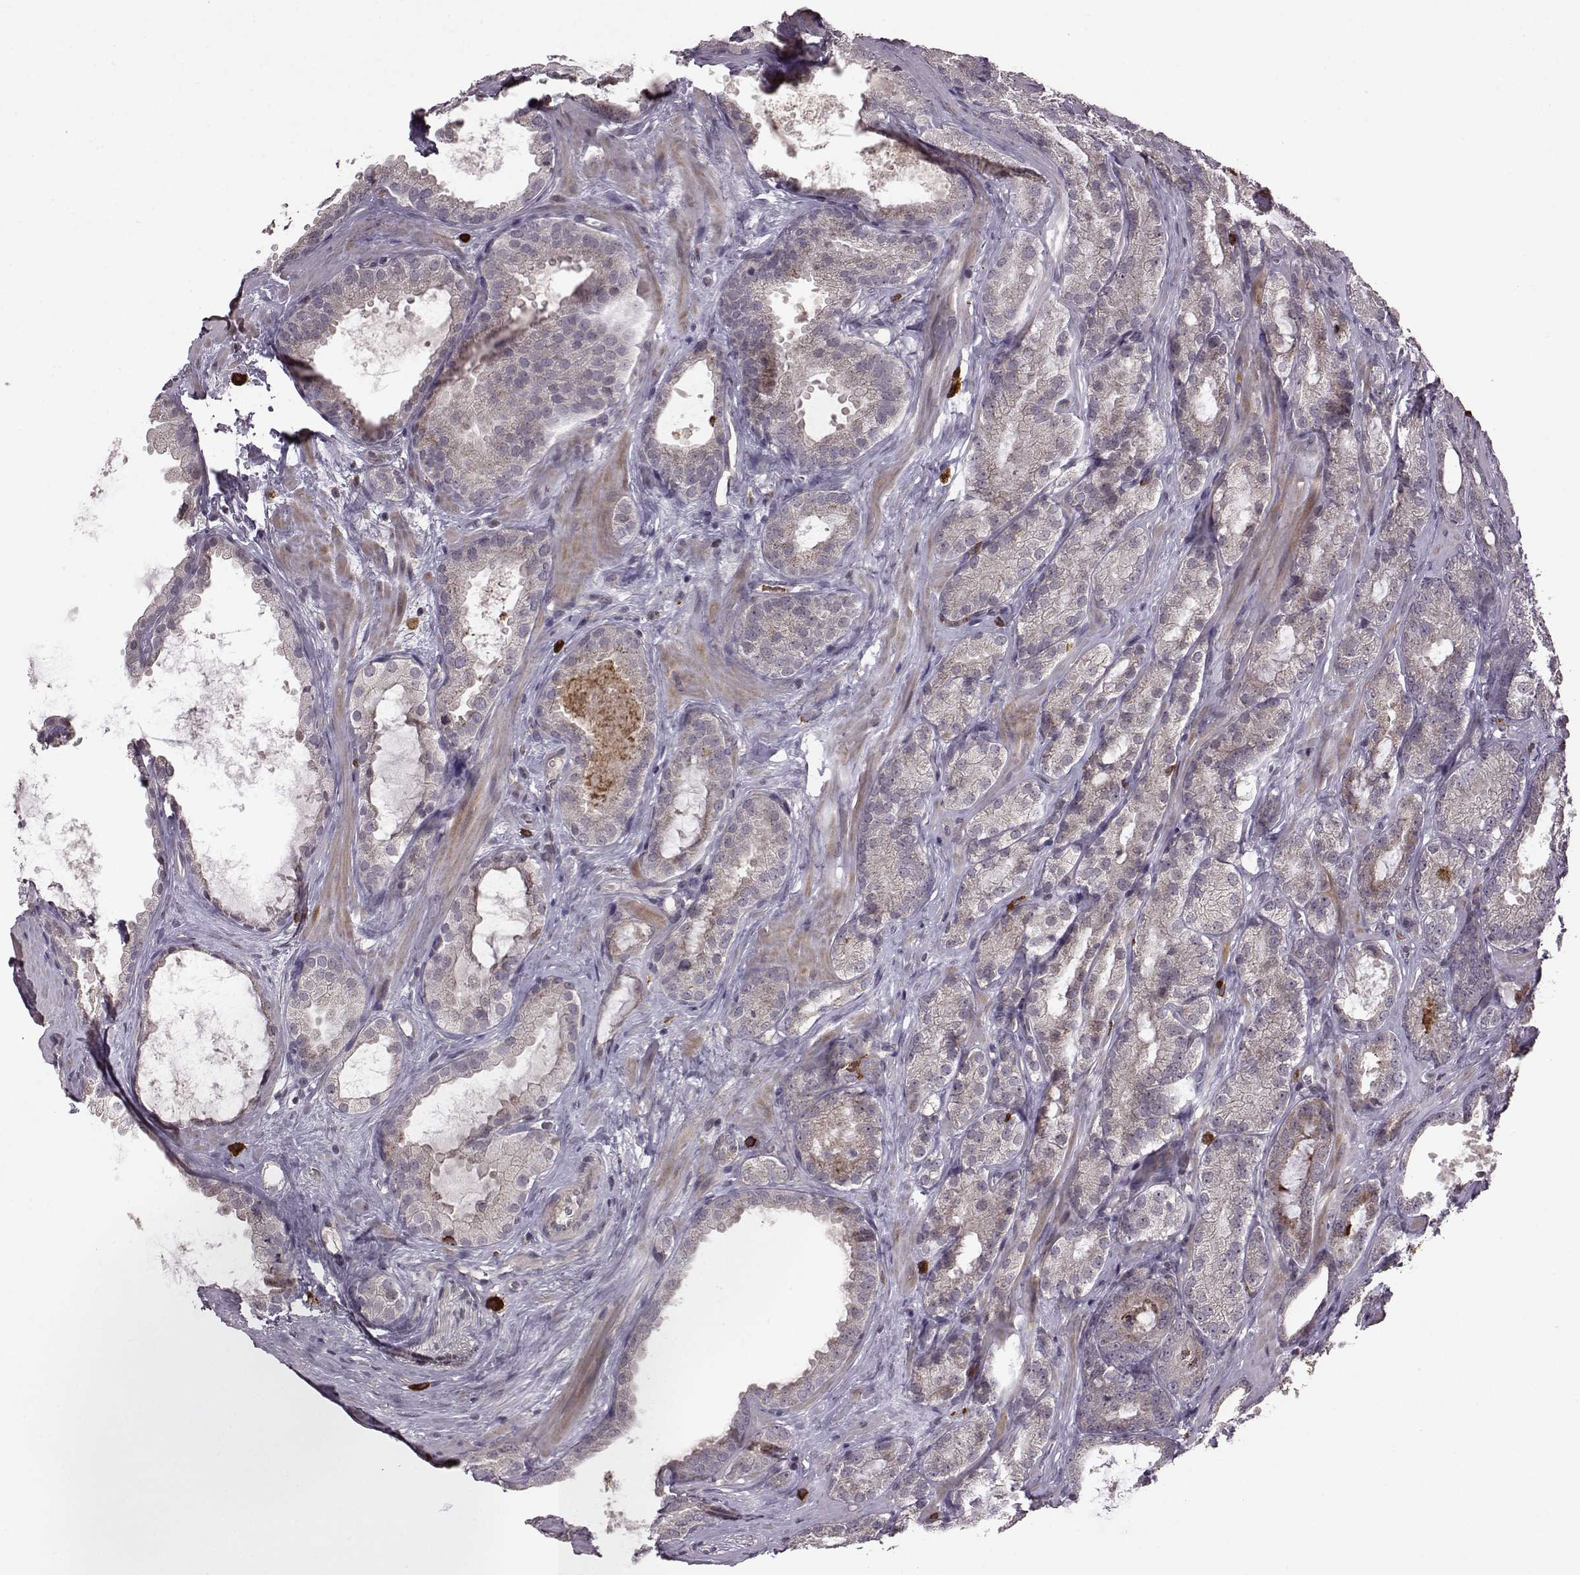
{"staining": {"intensity": "negative", "quantity": "none", "location": "none"}, "tissue": "prostate cancer", "cell_type": "Tumor cells", "image_type": "cancer", "snomed": [{"axis": "morphology", "description": "Adenocarcinoma, High grade"}, {"axis": "topography", "description": "Prostate"}], "caption": "Tumor cells are negative for protein expression in human prostate cancer. The staining is performed using DAB brown chromogen with nuclei counter-stained in using hematoxylin.", "gene": "TRMU", "patient": {"sex": "male", "age": 64}}